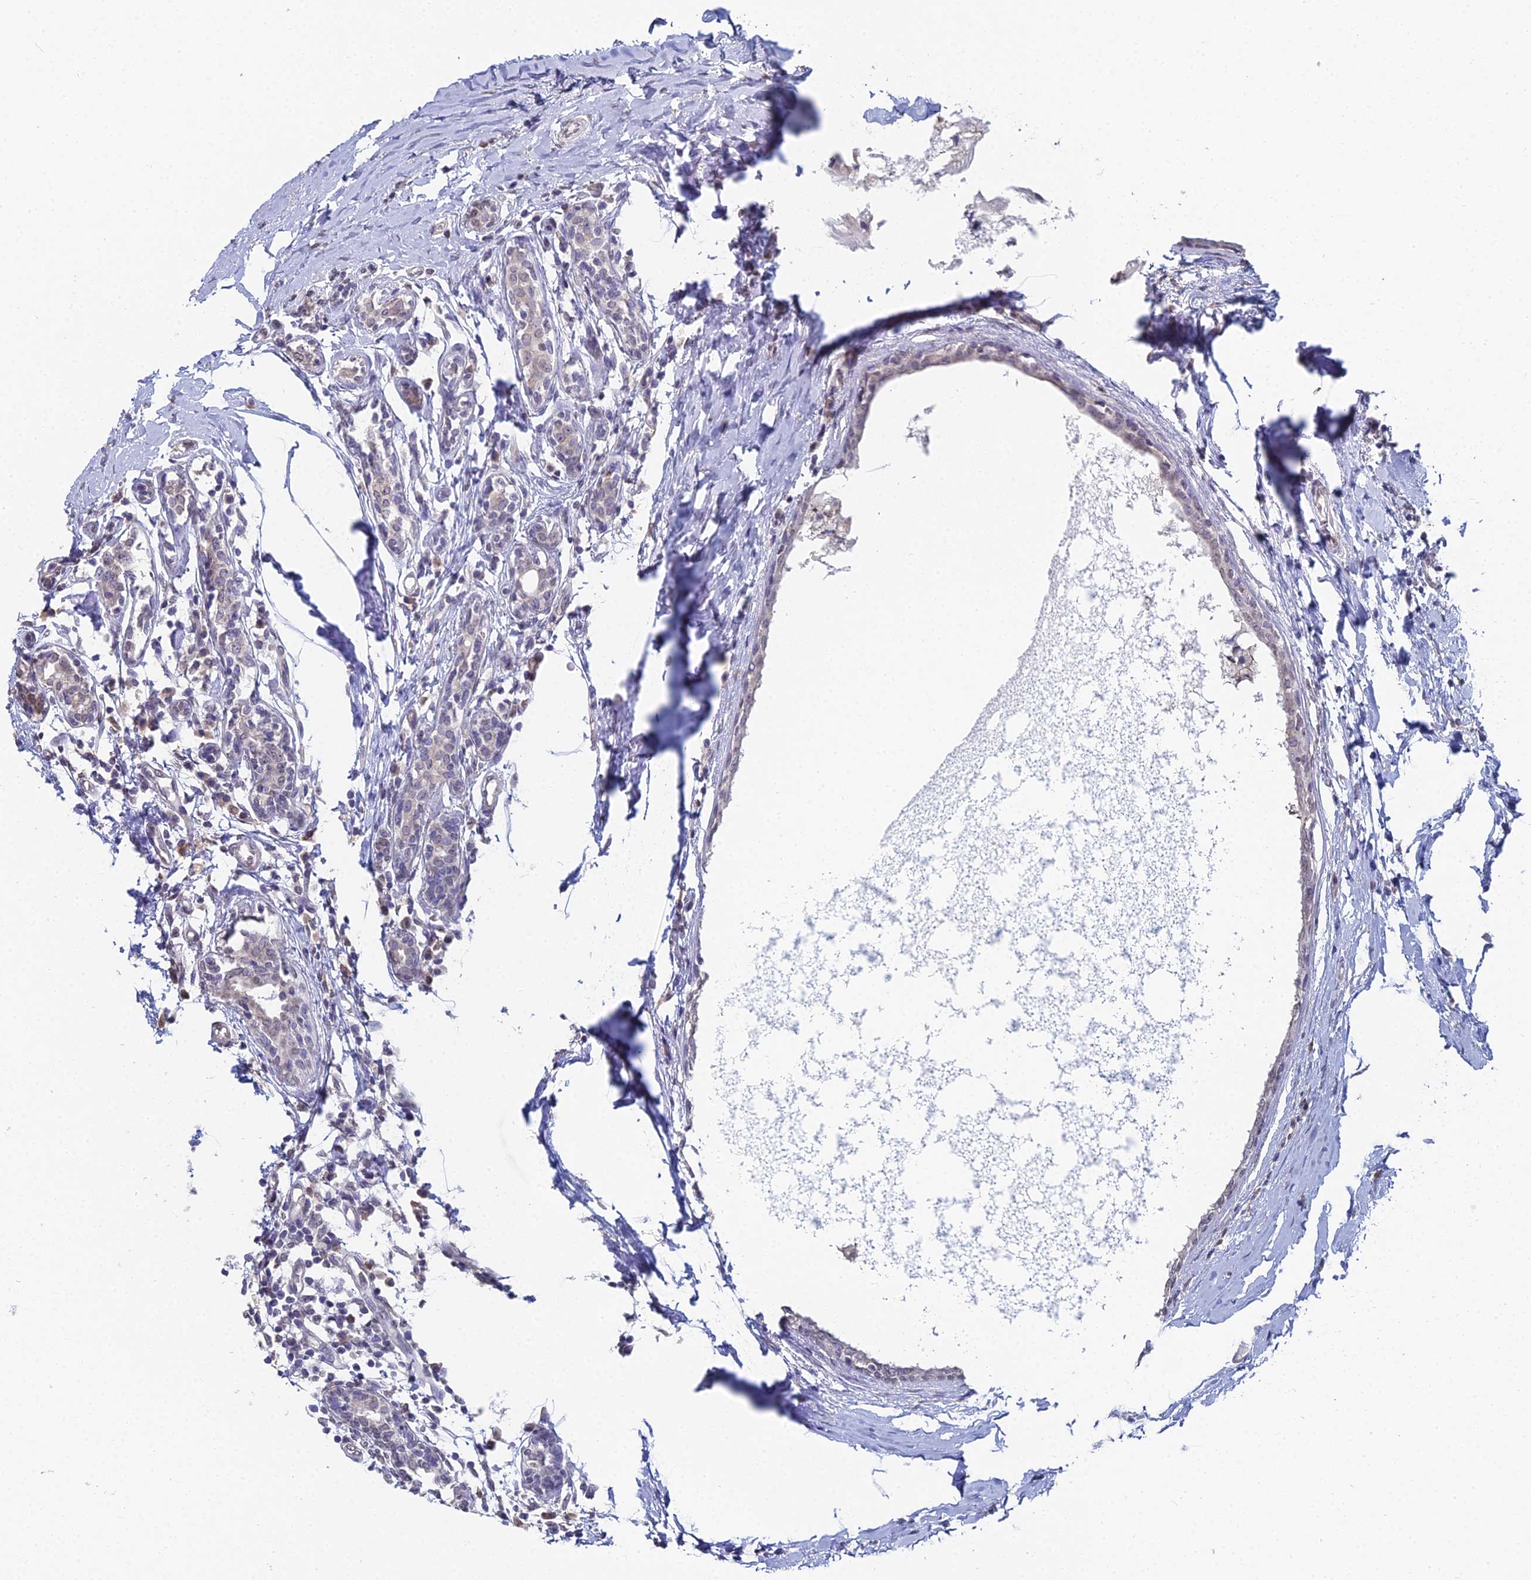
{"staining": {"intensity": "weak", "quantity": "<25%", "location": "cytoplasmic/membranous"}, "tissue": "breast cancer", "cell_type": "Tumor cells", "image_type": "cancer", "snomed": [{"axis": "morphology", "description": "Duct carcinoma"}, {"axis": "topography", "description": "Breast"}], "caption": "Histopathology image shows no significant protein expression in tumor cells of invasive ductal carcinoma (breast). (DAB (3,3'-diaminobenzidine) immunohistochemistry (IHC) visualized using brightfield microscopy, high magnification).", "gene": "PRR22", "patient": {"sex": "female", "age": 40}}